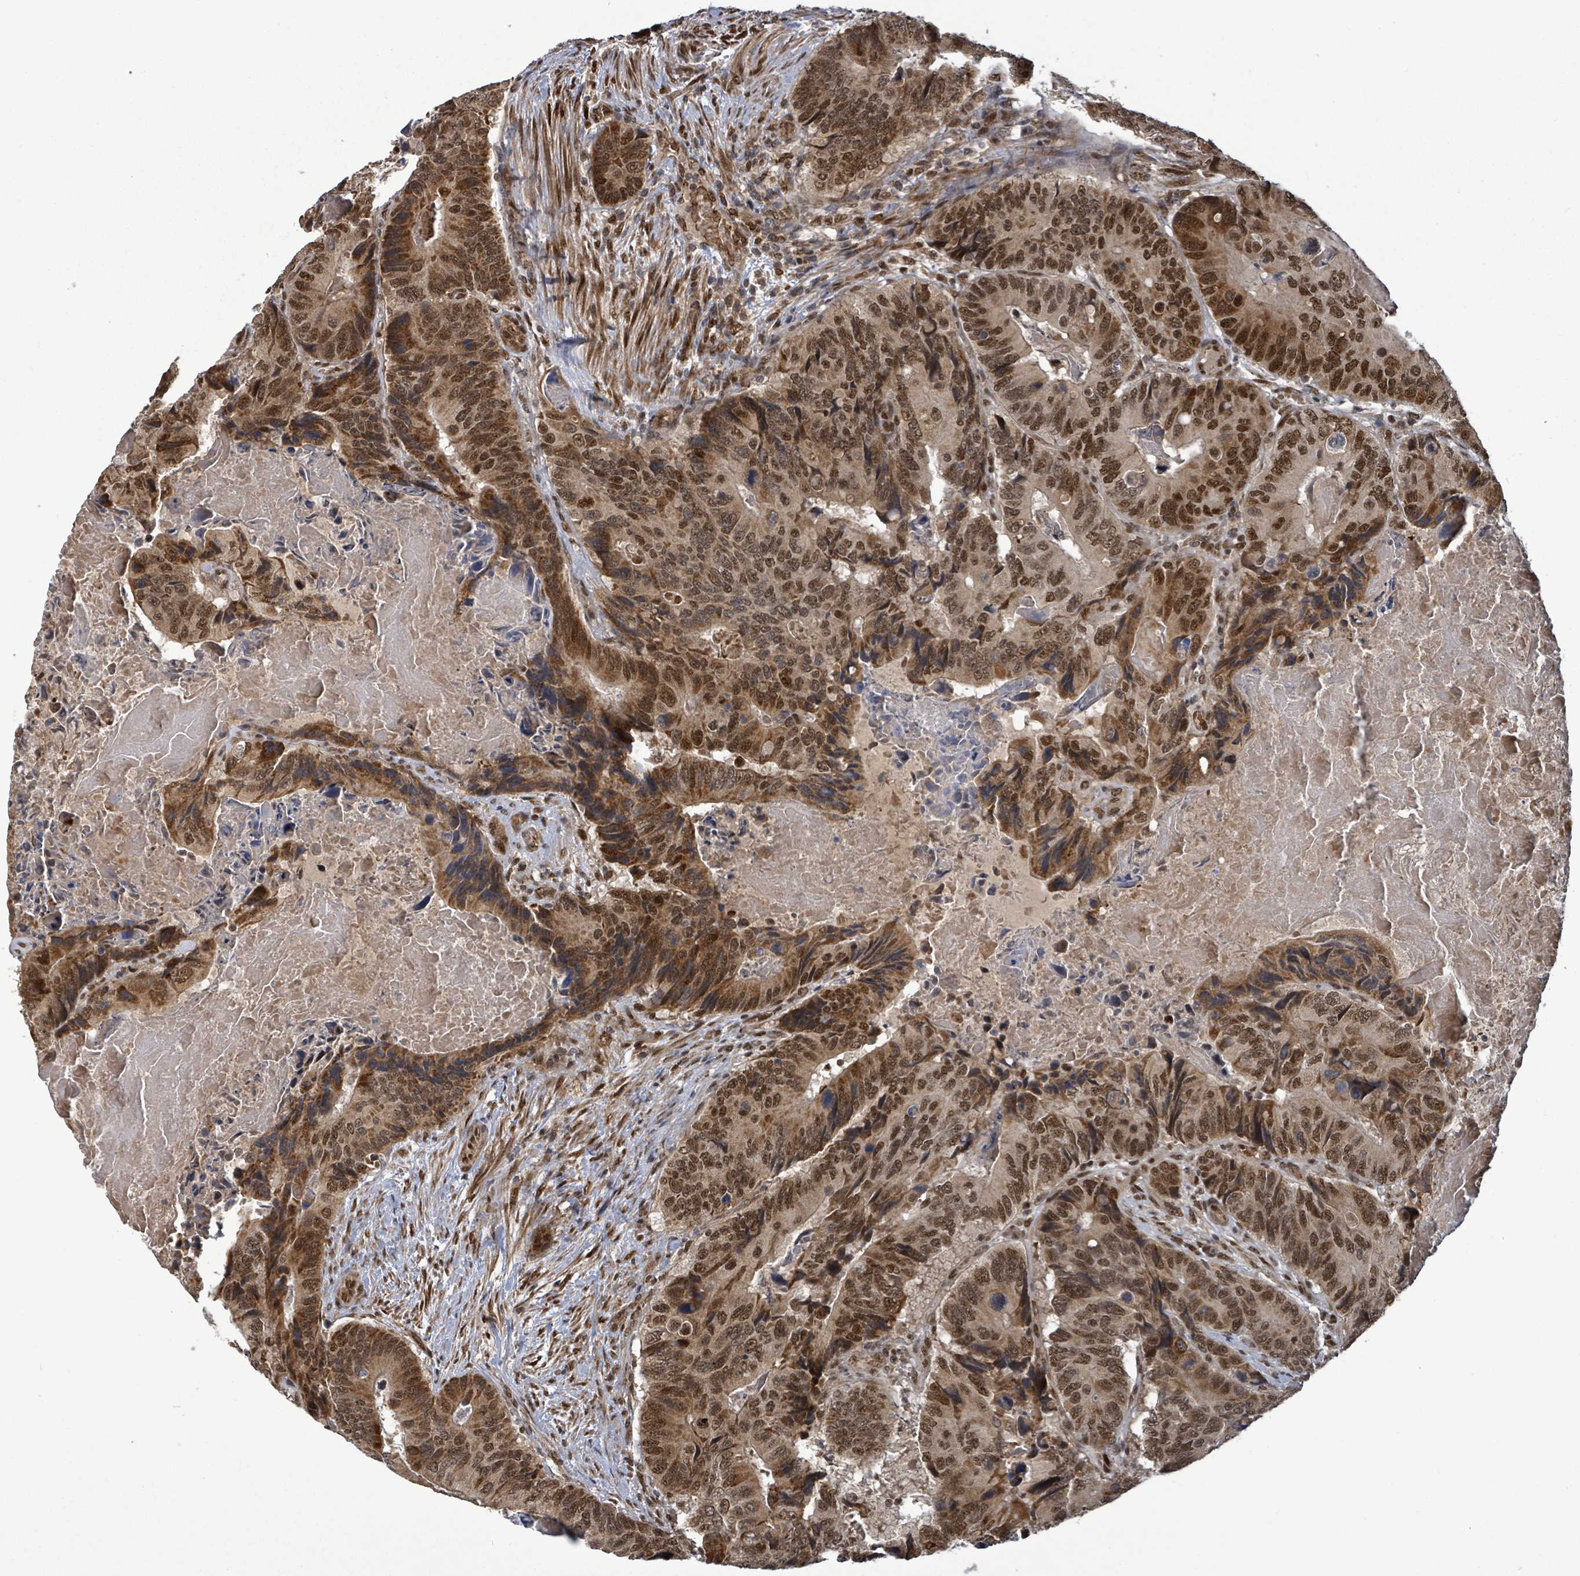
{"staining": {"intensity": "moderate", "quantity": ">75%", "location": "nuclear"}, "tissue": "colorectal cancer", "cell_type": "Tumor cells", "image_type": "cancer", "snomed": [{"axis": "morphology", "description": "Adenocarcinoma, NOS"}, {"axis": "topography", "description": "Colon"}], "caption": "Tumor cells exhibit medium levels of moderate nuclear positivity in approximately >75% of cells in colorectal adenocarcinoma.", "gene": "PATZ1", "patient": {"sex": "male", "age": 84}}